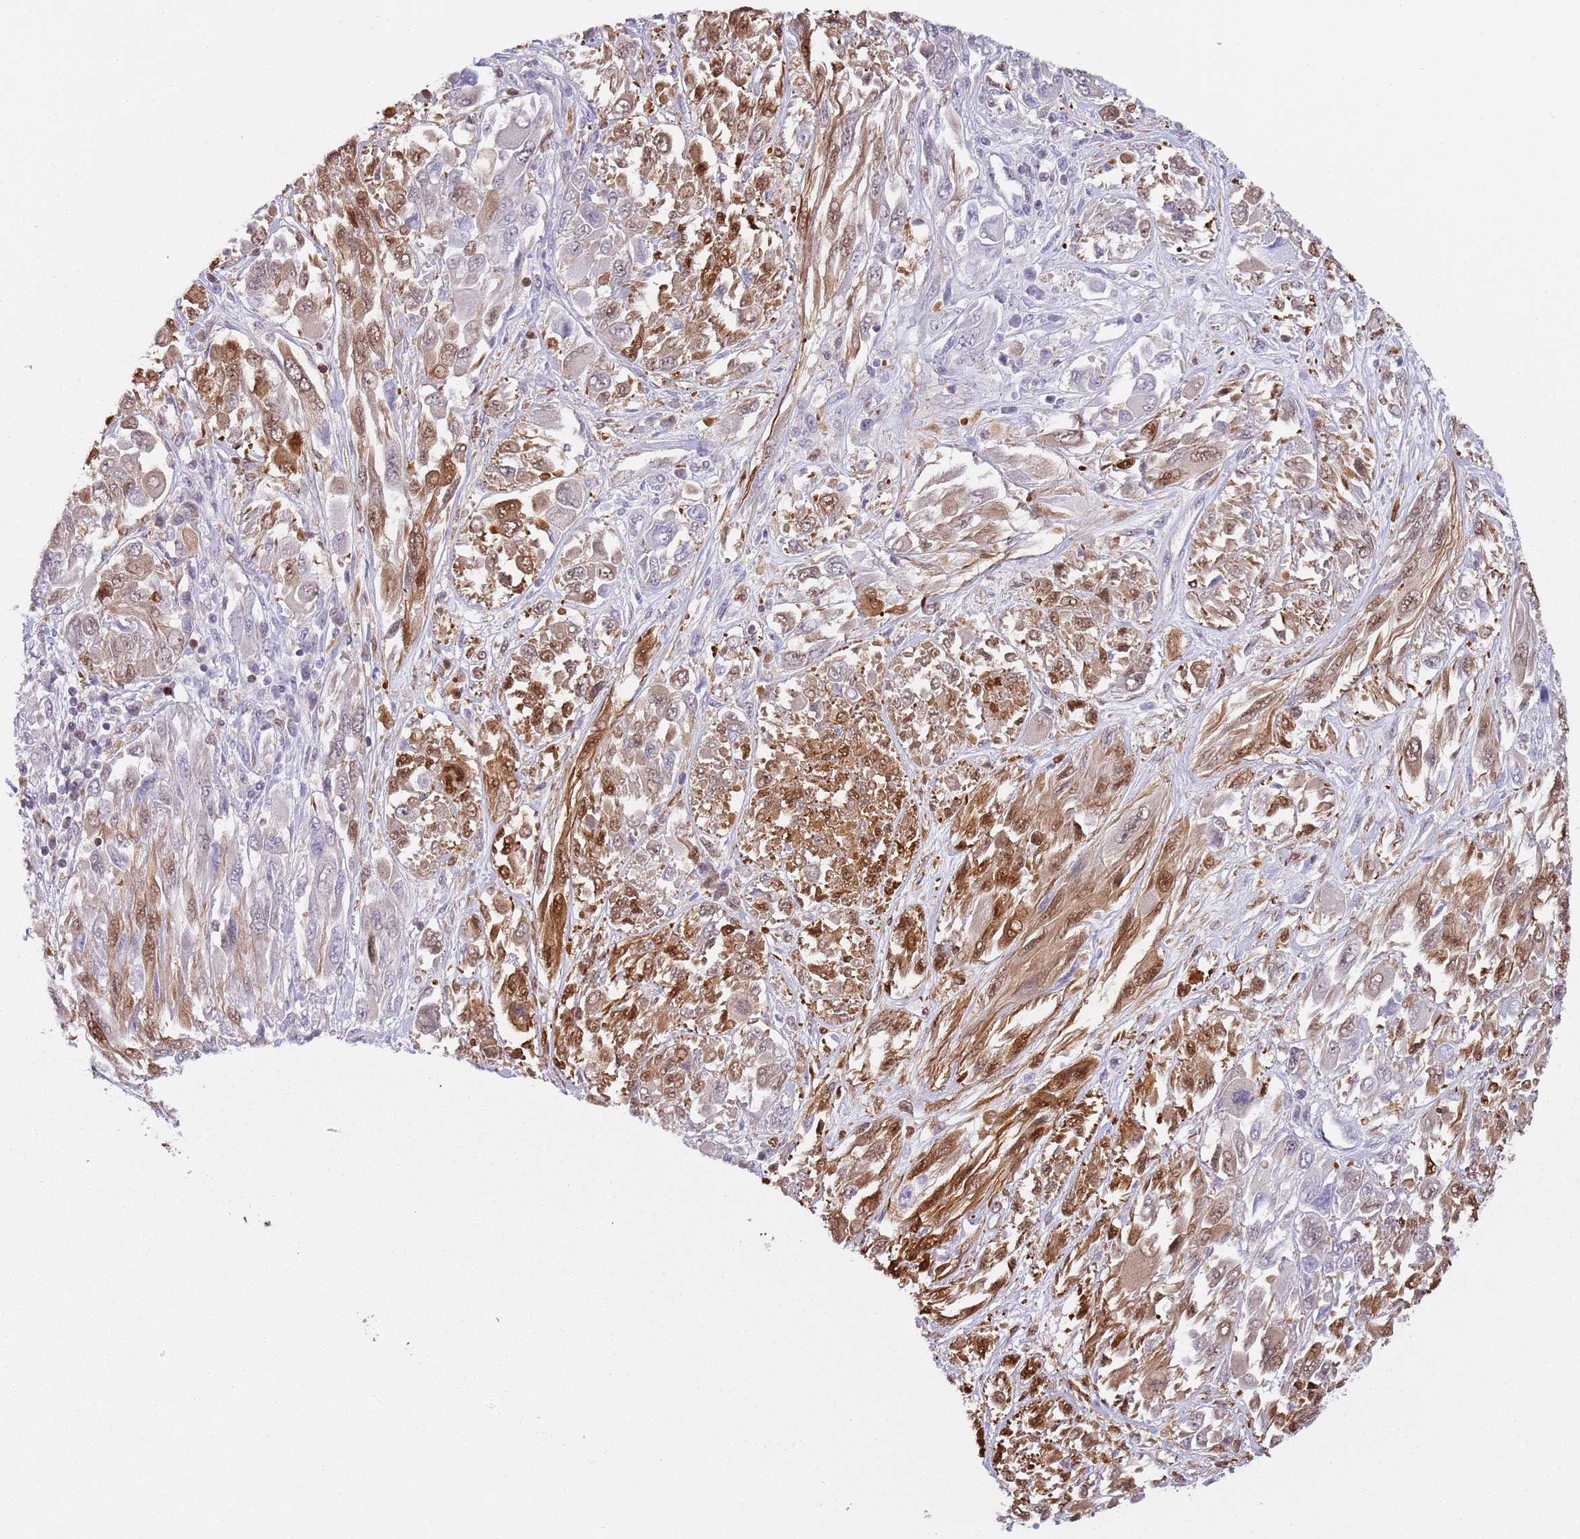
{"staining": {"intensity": "moderate", "quantity": "25%-75%", "location": "cytoplasmic/membranous,nuclear"}, "tissue": "melanoma", "cell_type": "Tumor cells", "image_type": "cancer", "snomed": [{"axis": "morphology", "description": "Malignant melanoma, NOS"}, {"axis": "topography", "description": "Skin"}], "caption": "Melanoma stained with a brown dye displays moderate cytoplasmic/membranous and nuclear positive expression in about 25%-75% of tumor cells.", "gene": "NBPF6", "patient": {"sex": "female", "age": 91}}